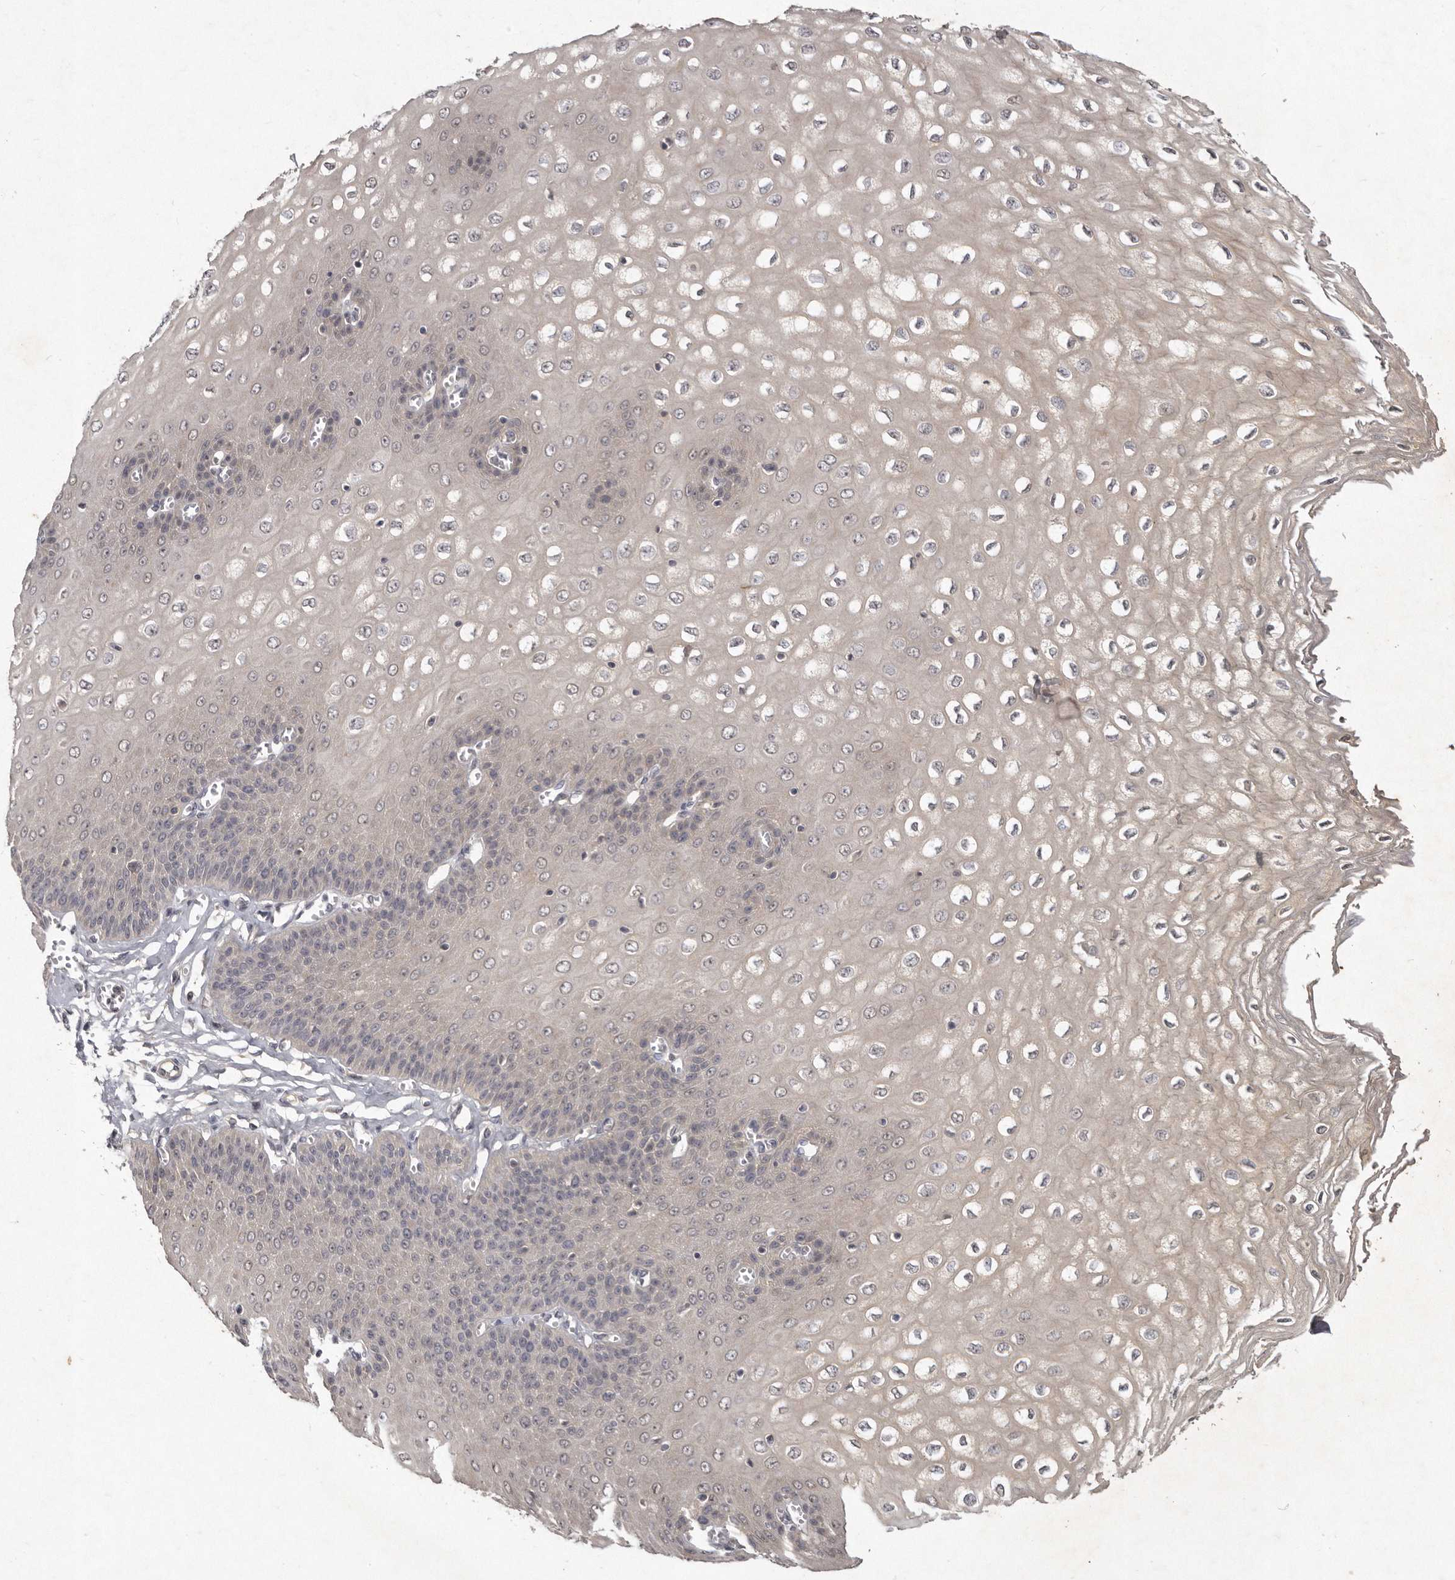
{"staining": {"intensity": "moderate", "quantity": "25%-75%", "location": "cytoplasmic/membranous"}, "tissue": "esophagus", "cell_type": "Squamous epithelial cells", "image_type": "normal", "snomed": [{"axis": "morphology", "description": "Normal tissue, NOS"}, {"axis": "topography", "description": "Esophagus"}], "caption": "A photomicrograph of human esophagus stained for a protein reveals moderate cytoplasmic/membranous brown staining in squamous epithelial cells. (DAB (3,3'-diaminobenzidine) = brown stain, brightfield microscopy at high magnification).", "gene": "SLC22A1", "patient": {"sex": "male", "age": 60}}